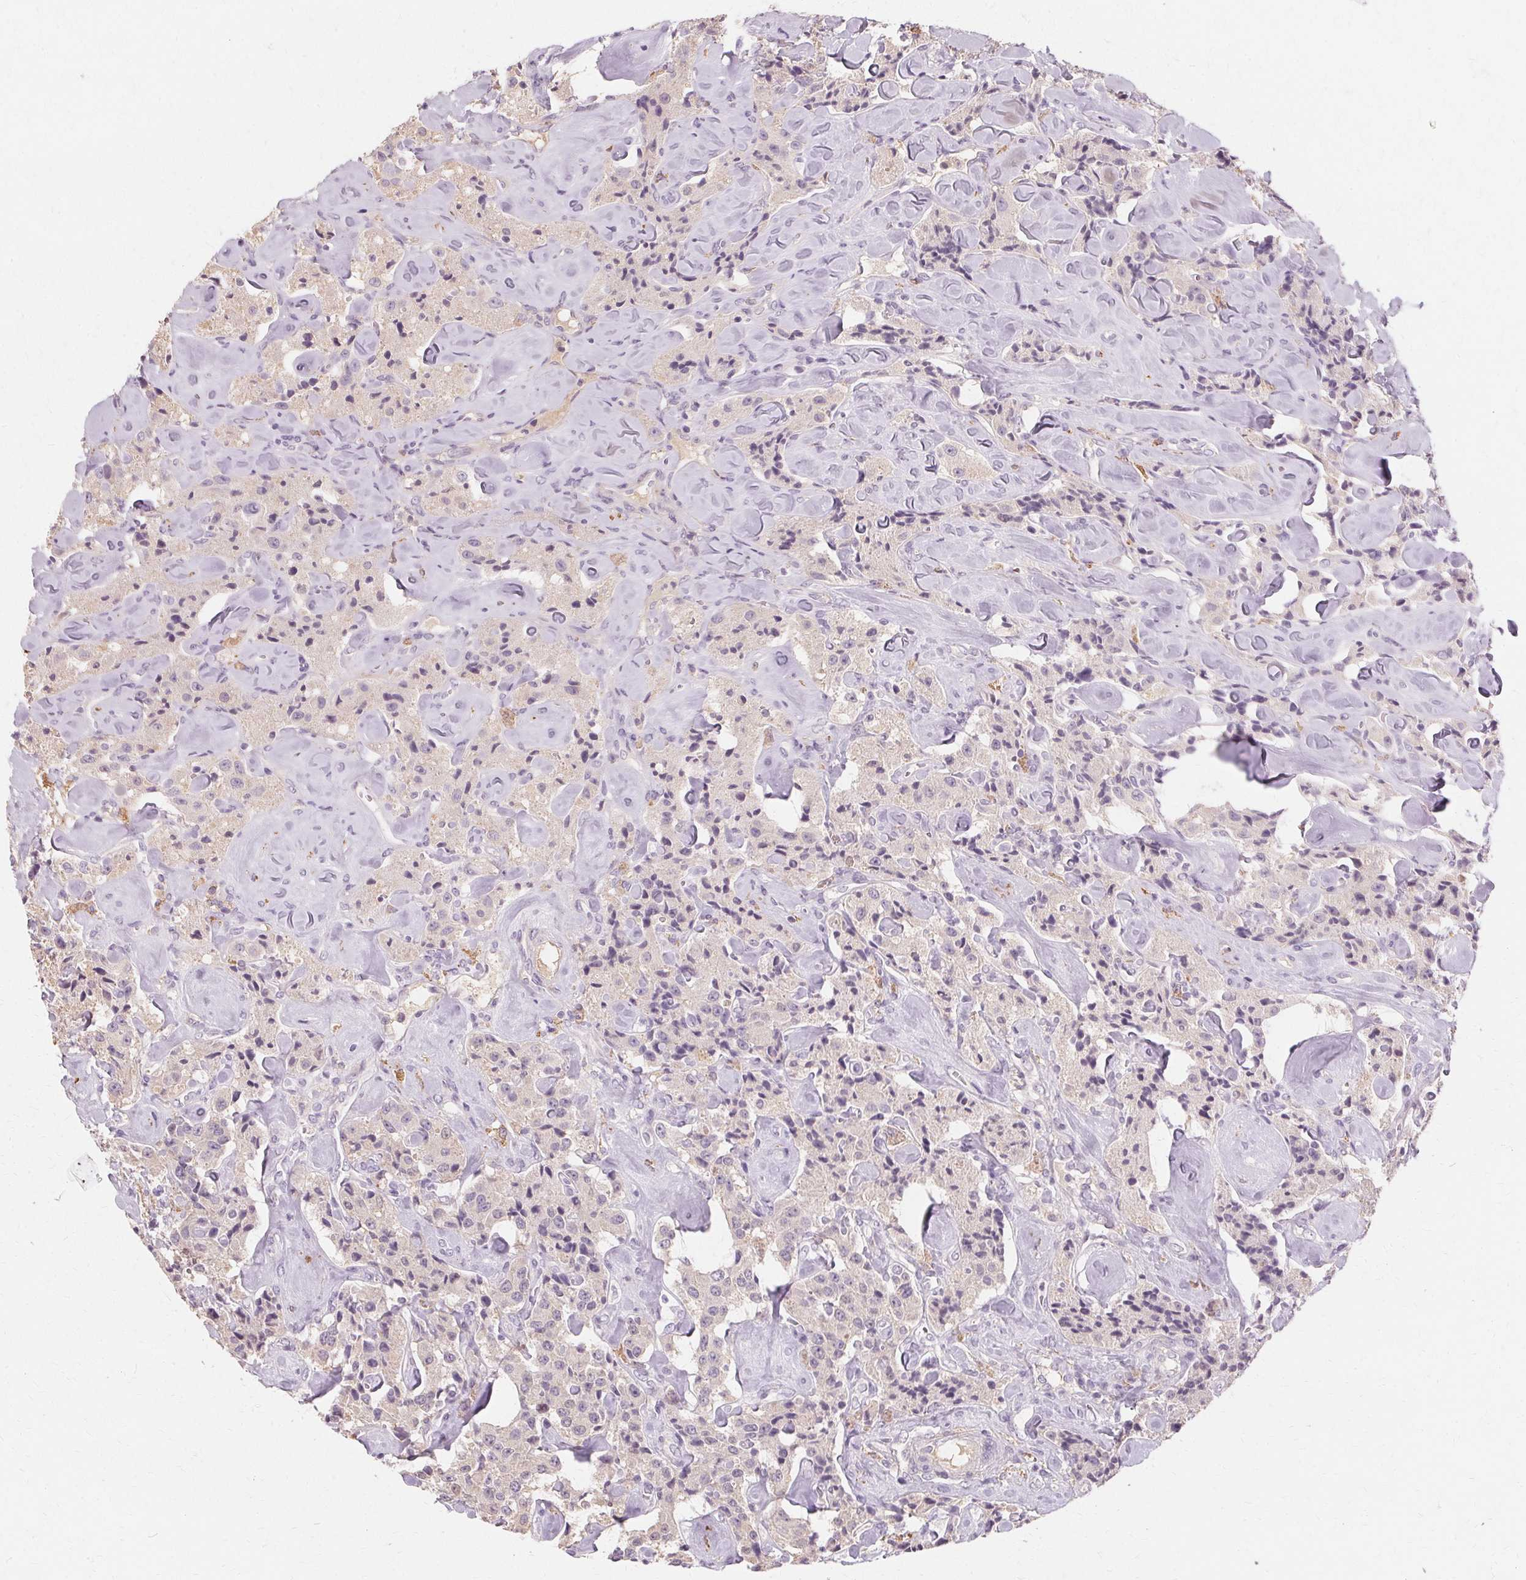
{"staining": {"intensity": "negative", "quantity": "none", "location": "none"}, "tissue": "carcinoid", "cell_type": "Tumor cells", "image_type": "cancer", "snomed": [{"axis": "morphology", "description": "Carcinoid, malignant, NOS"}, {"axis": "topography", "description": "Pancreas"}], "caption": "Carcinoid stained for a protein using immunohistochemistry exhibits no staining tumor cells.", "gene": "IFNGR1", "patient": {"sex": "male", "age": 41}}